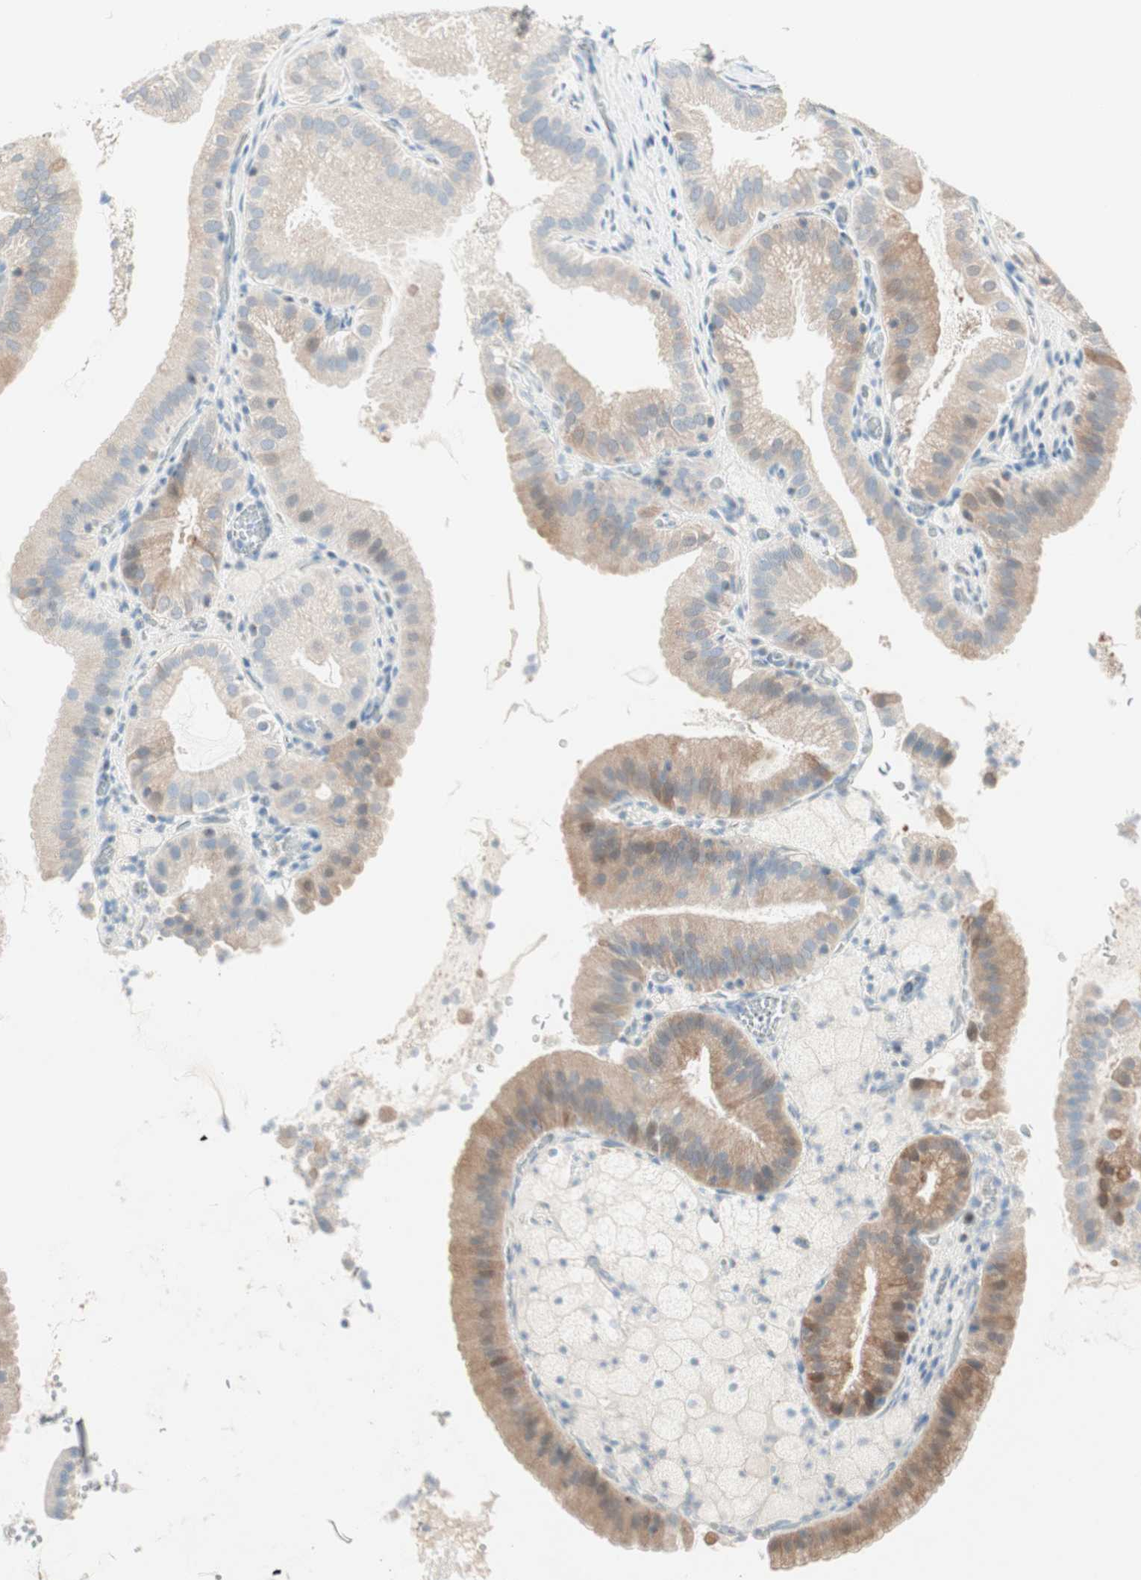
{"staining": {"intensity": "moderate", "quantity": ">75%", "location": "cytoplasmic/membranous"}, "tissue": "gallbladder", "cell_type": "Glandular cells", "image_type": "normal", "snomed": [{"axis": "morphology", "description": "Normal tissue, NOS"}, {"axis": "topography", "description": "Gallbladder"}], "caption": "Moderate cytoplasmic/membranous staining is appreciated in about >75% of glandular cells in unremarkable gallbladder.", "gene": "SULT1C2", "patient": {"sex": "male", "age": 54}}